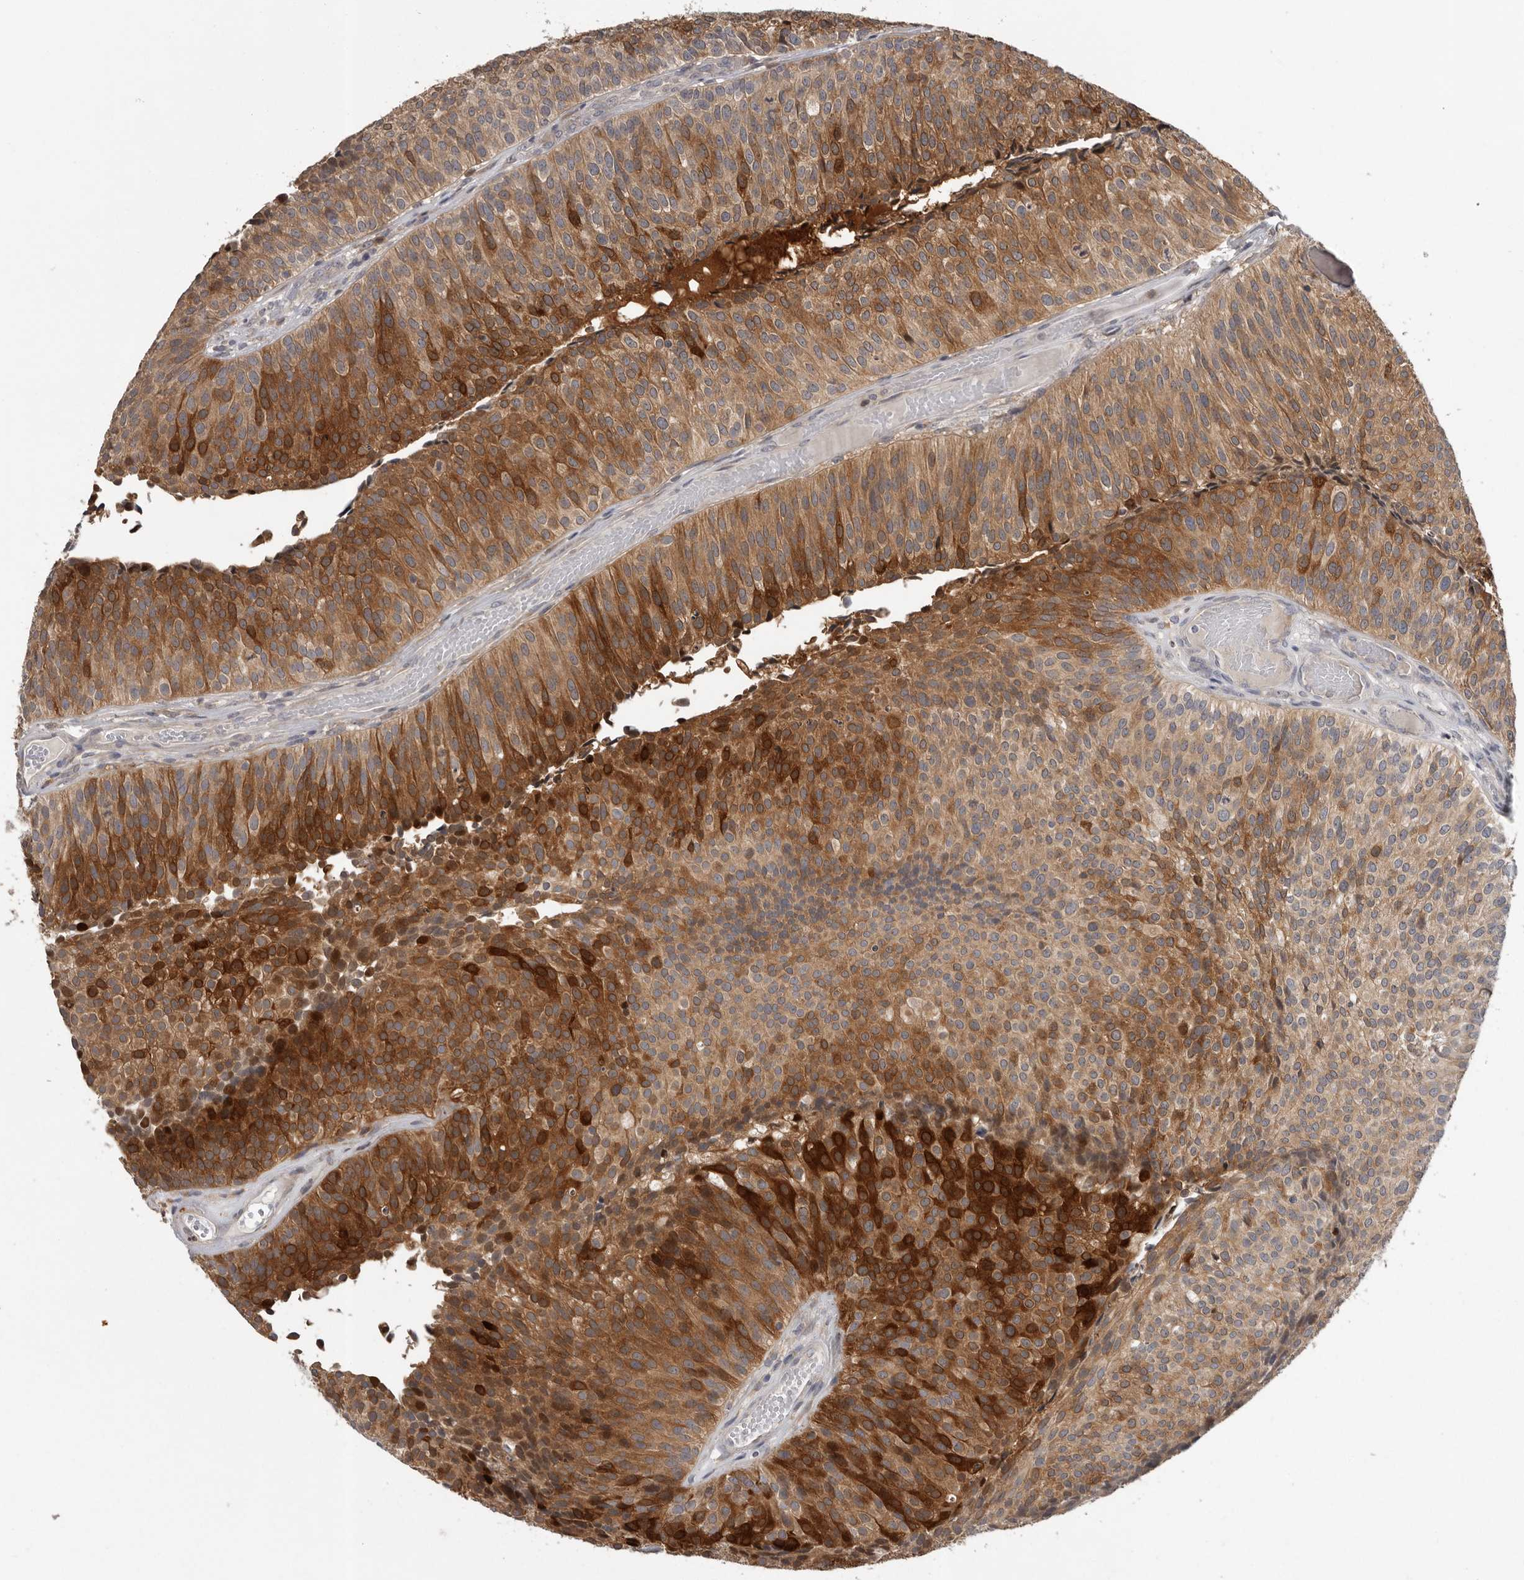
{"staining": {"intensity": "strong", "quantity": "25%-75%", "location": "cytoplasmic/membranous"}, "tissue": "urothelial cancer", "cell_type": "Tumor cells", "image_type": "cancer", "snomed": [{"axis": "morphology", "description": "Urothelial carcinoma, Low grade"}, {"axis": "topography", "description": "Urinary bladder"}], "caption": "High-power microscopy captured an immunohistochemistry (IHC) micrograph of low-grade urothelial carcinoma, revealing strong cytoplasmic/membranous staining in about 25%-75% of tumor cells.", "gene": "RALGPS2", "patient": {"sex": "male", "age": 86}}